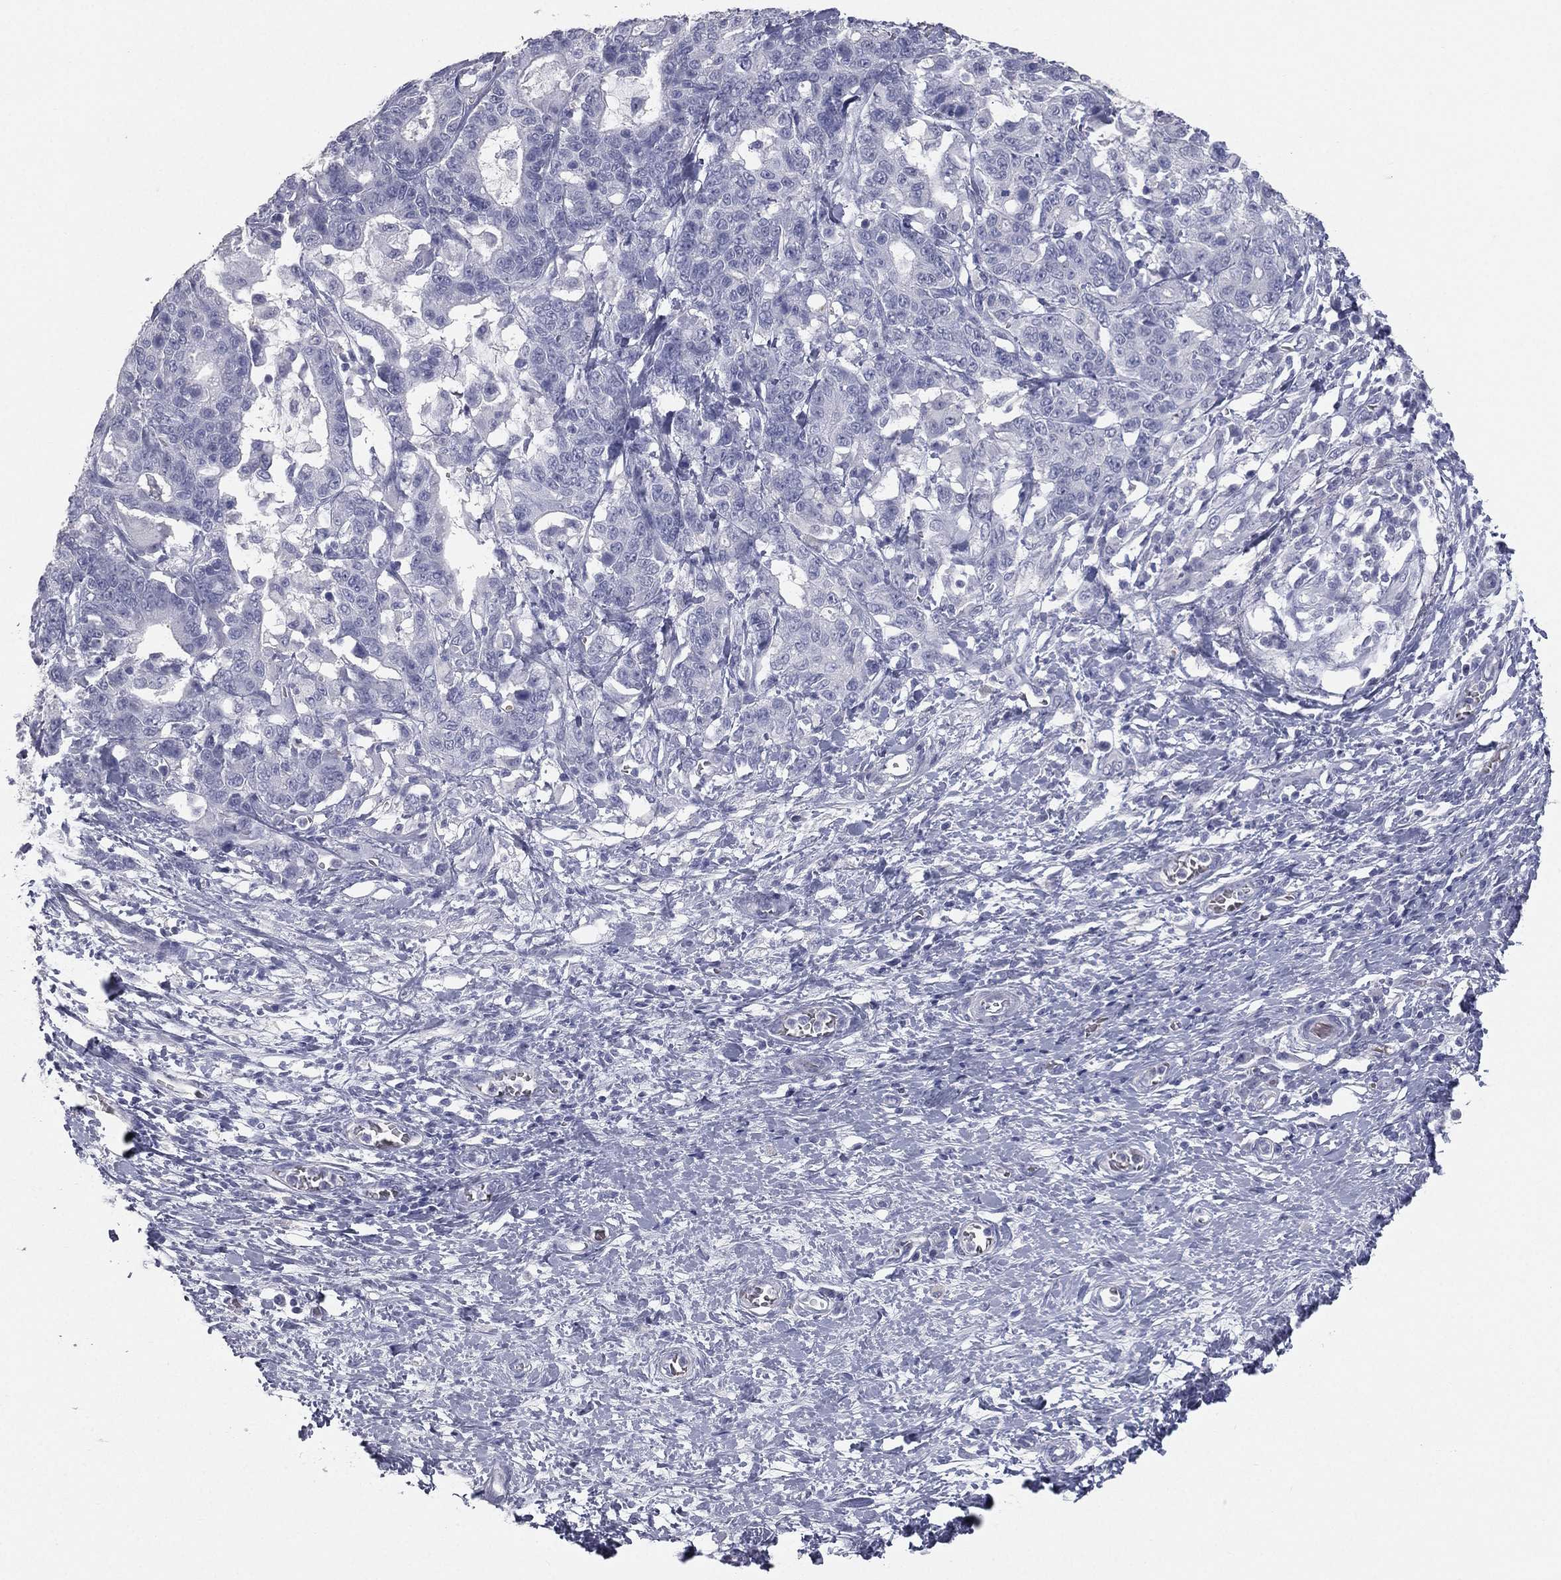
{"staining": {"intensity": "negative", "quantity": "none", "location": "none"}, "tissue": "stomach cancer", "cell_type": "Tumor cells", "image_type": "cancer", "snomed": [{"axis": "morphology", "description": "Normal tissue, NOS"}, {"axis": "morphology", "description": "Adenocarcinoma, NOS"}, {"axis": "topography", "description": "Stomach"}], "caption": "Stomach cancer (adenocarcinoma) stained for a protein using immunohistochemistry (IHC) demonstrates no expression tumor cells.", "gene": "ESX1", "patient": {"sex": "female", "age": 64}}